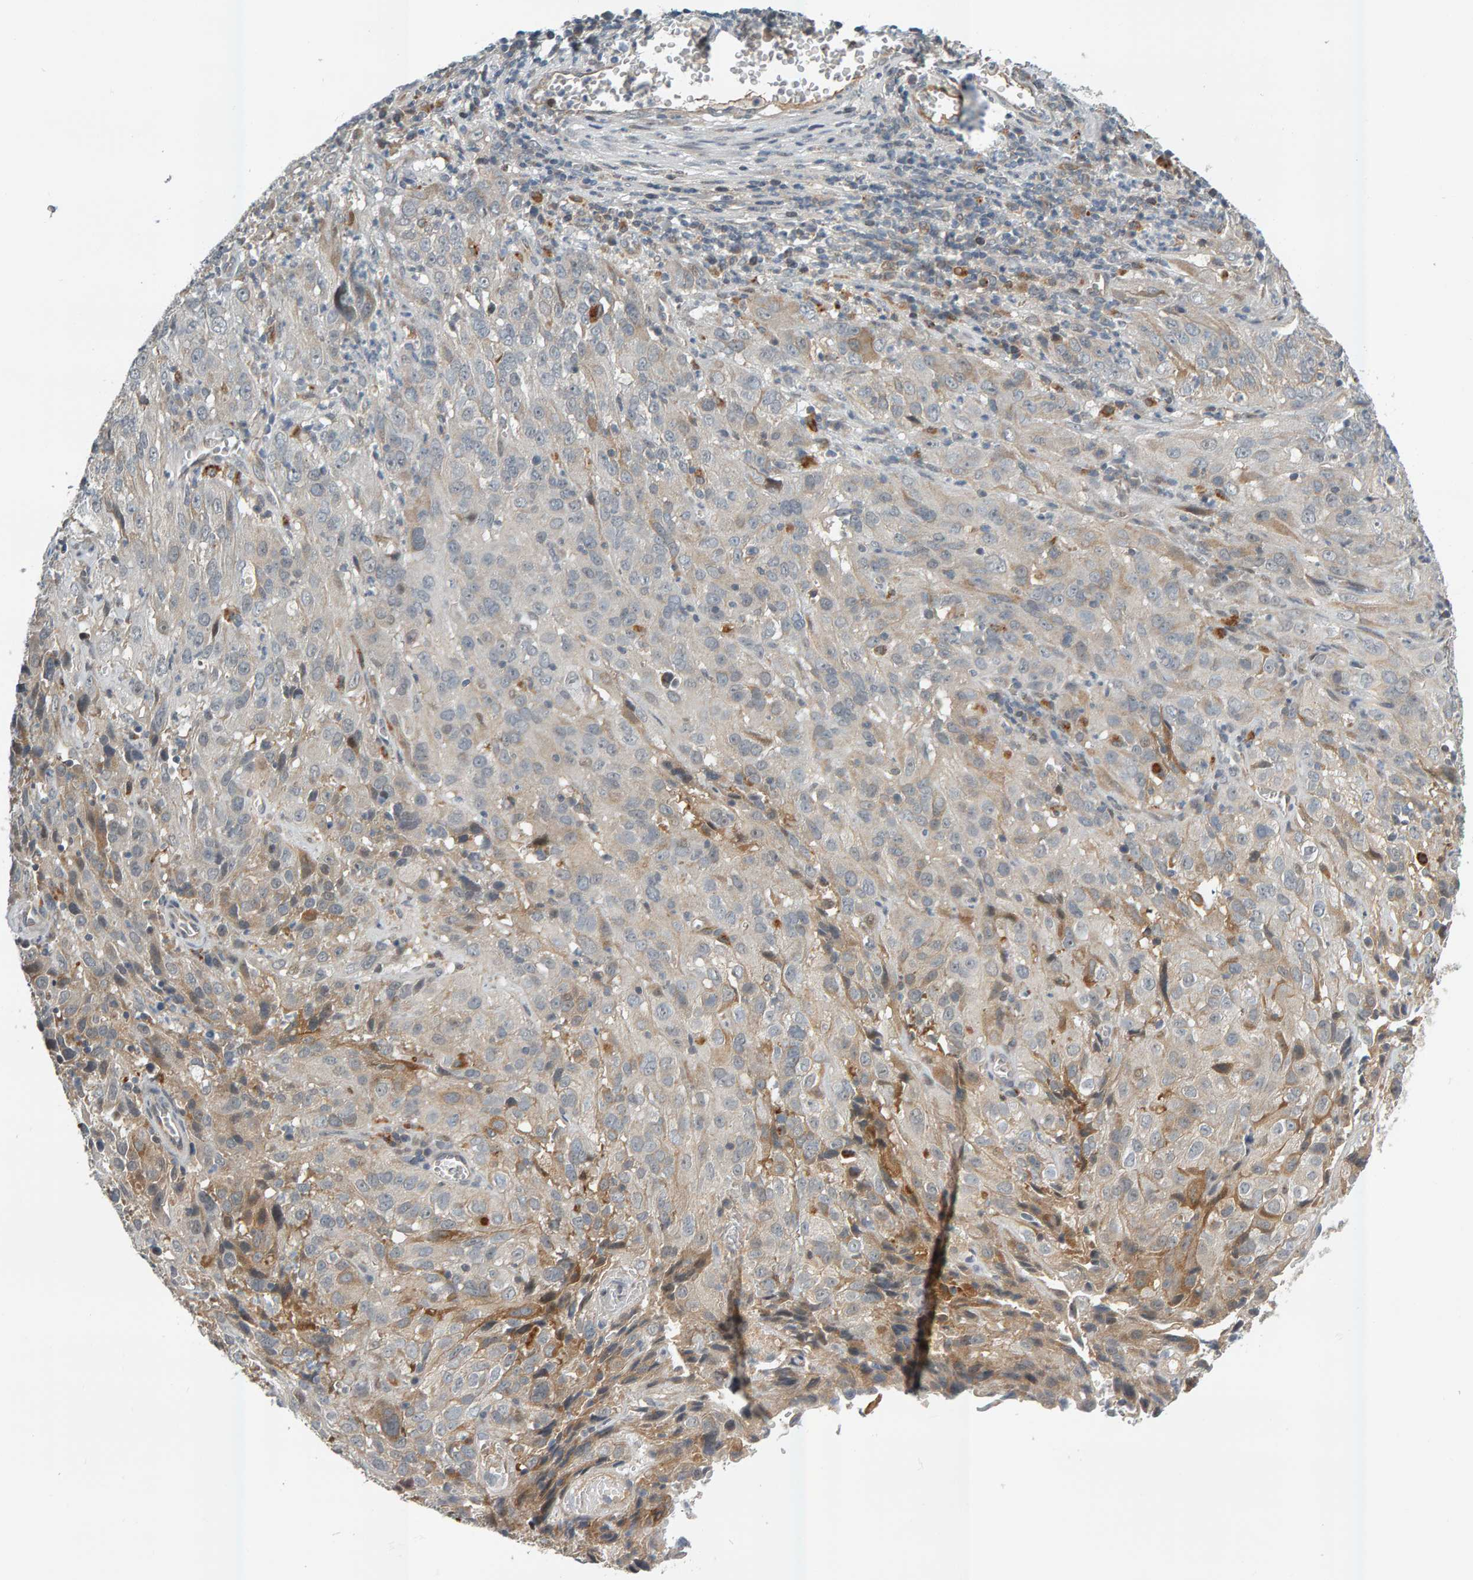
{"staining": {"intensity": "moderate", "quantity": "<25%", "location": "cytoplasmic/membranous"}, "tissue": "cervical cancer", "cell_type": "Tumor cells", "image_type": "cancer", "snomed": [{"axis": "morphology", "description": "Squamous cell carcinoma, NOS"}, {"axis": "topography", "description": "Cervix"}], "caption": "High-magnification brightfield microscopy of cervical cancer stained with DAB (brown) and counterstained with hematoxylin (blue). tumor cells exhibit moderate cytoplasmic/membranous staining is seen in about<25% of cells. (DAB IHC with brightfield microscopy, high magnification).", "gene": "ZNF160", "patient": {"sex": "female", "age": 32}}